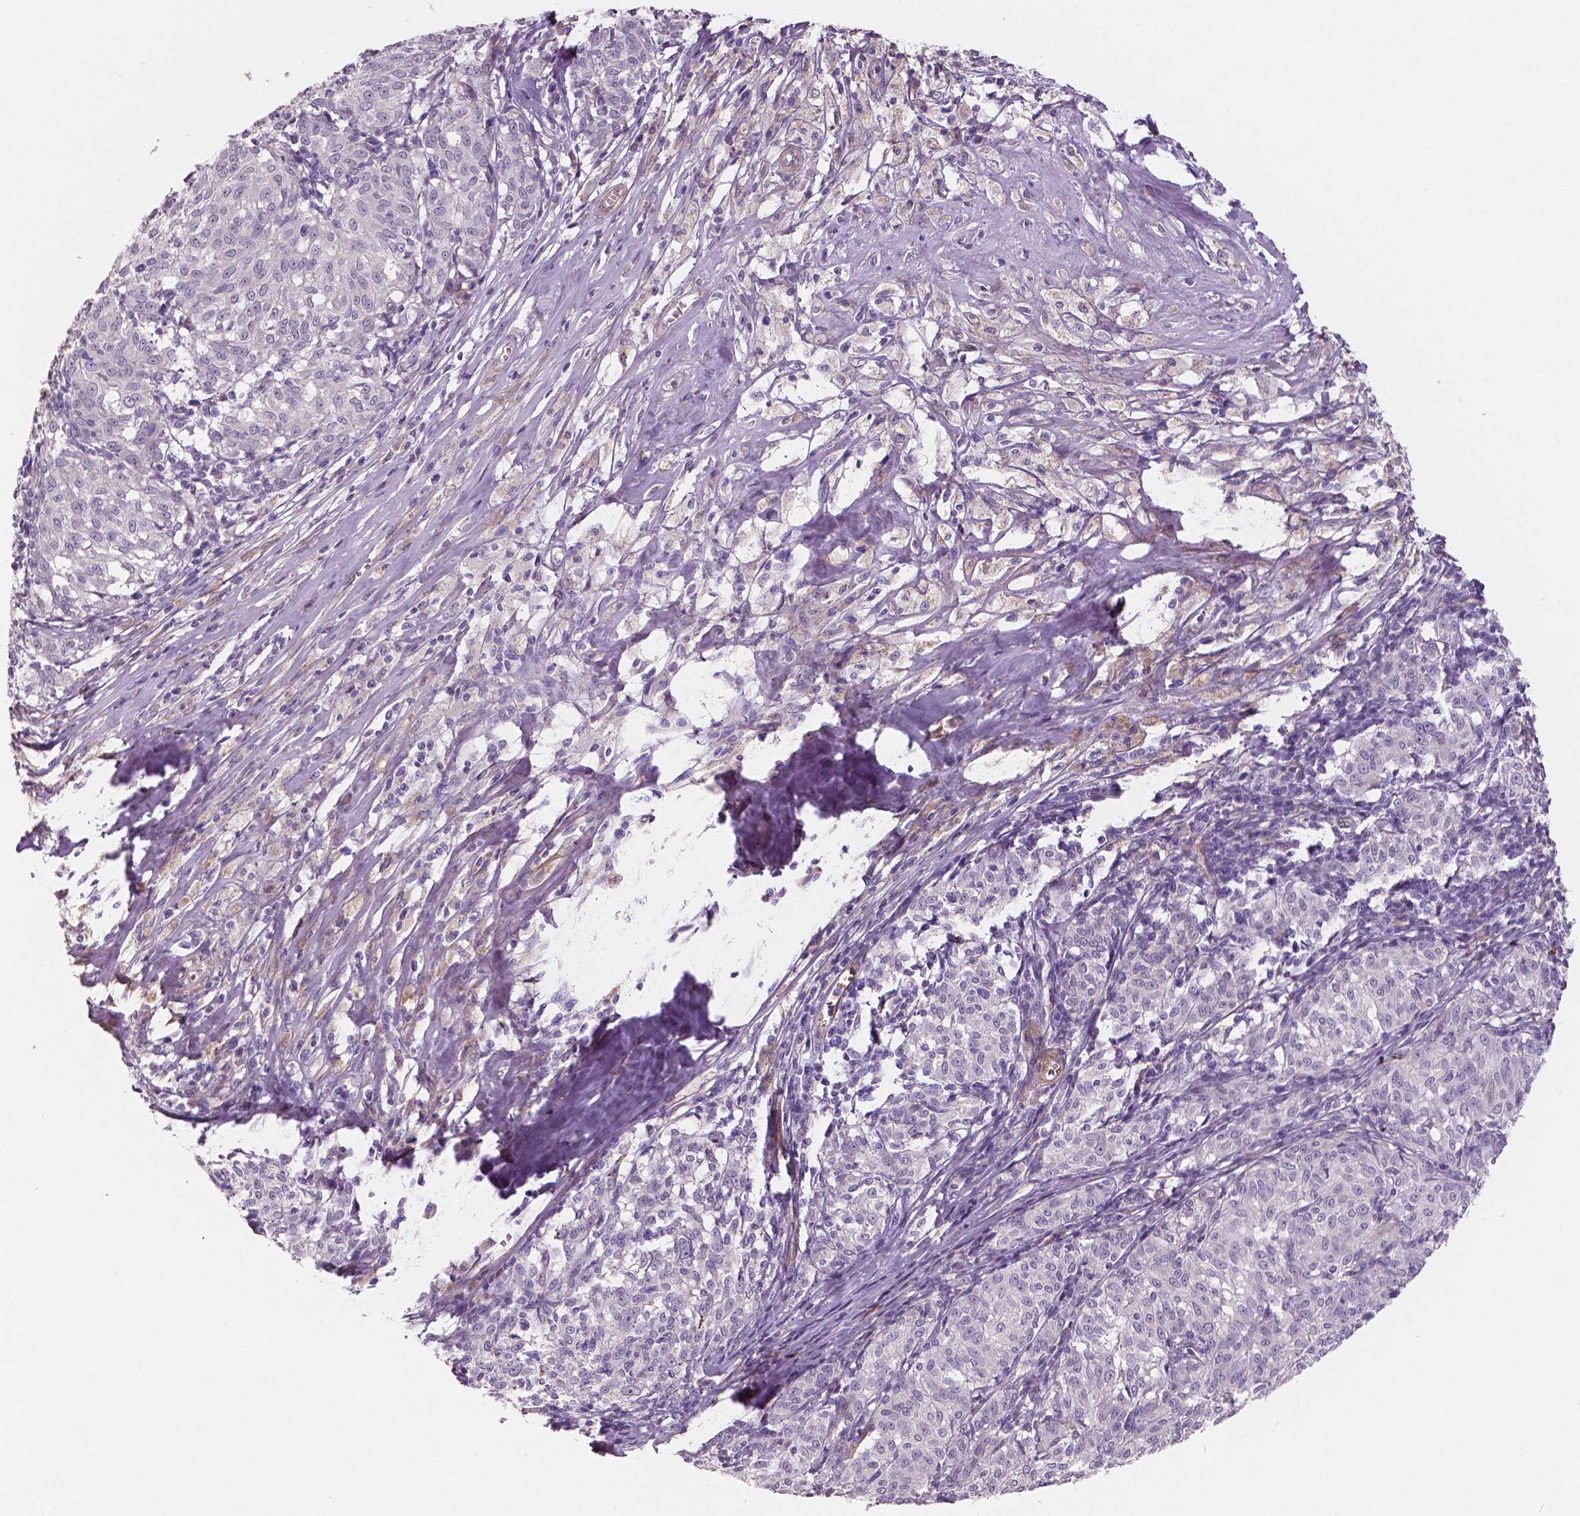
{"staining": {"intensity": "negative", "quantity": "none", "location": "none"}, "tissue": "melanoma", "cell_type": "Tumor cells", "image_type": "cancer", "snomed": [{"axis": "morphology", "description": "Malignant melanoma, NOS"}, {"axis": "topography", "description": "Skin"}], "caption": "An IHC image of malignant melanoma is shown. There is no staining in tumor cells of malignant melanoma.", "gene": "FLT1", "patient": {"sex": "female", "age": 72}}